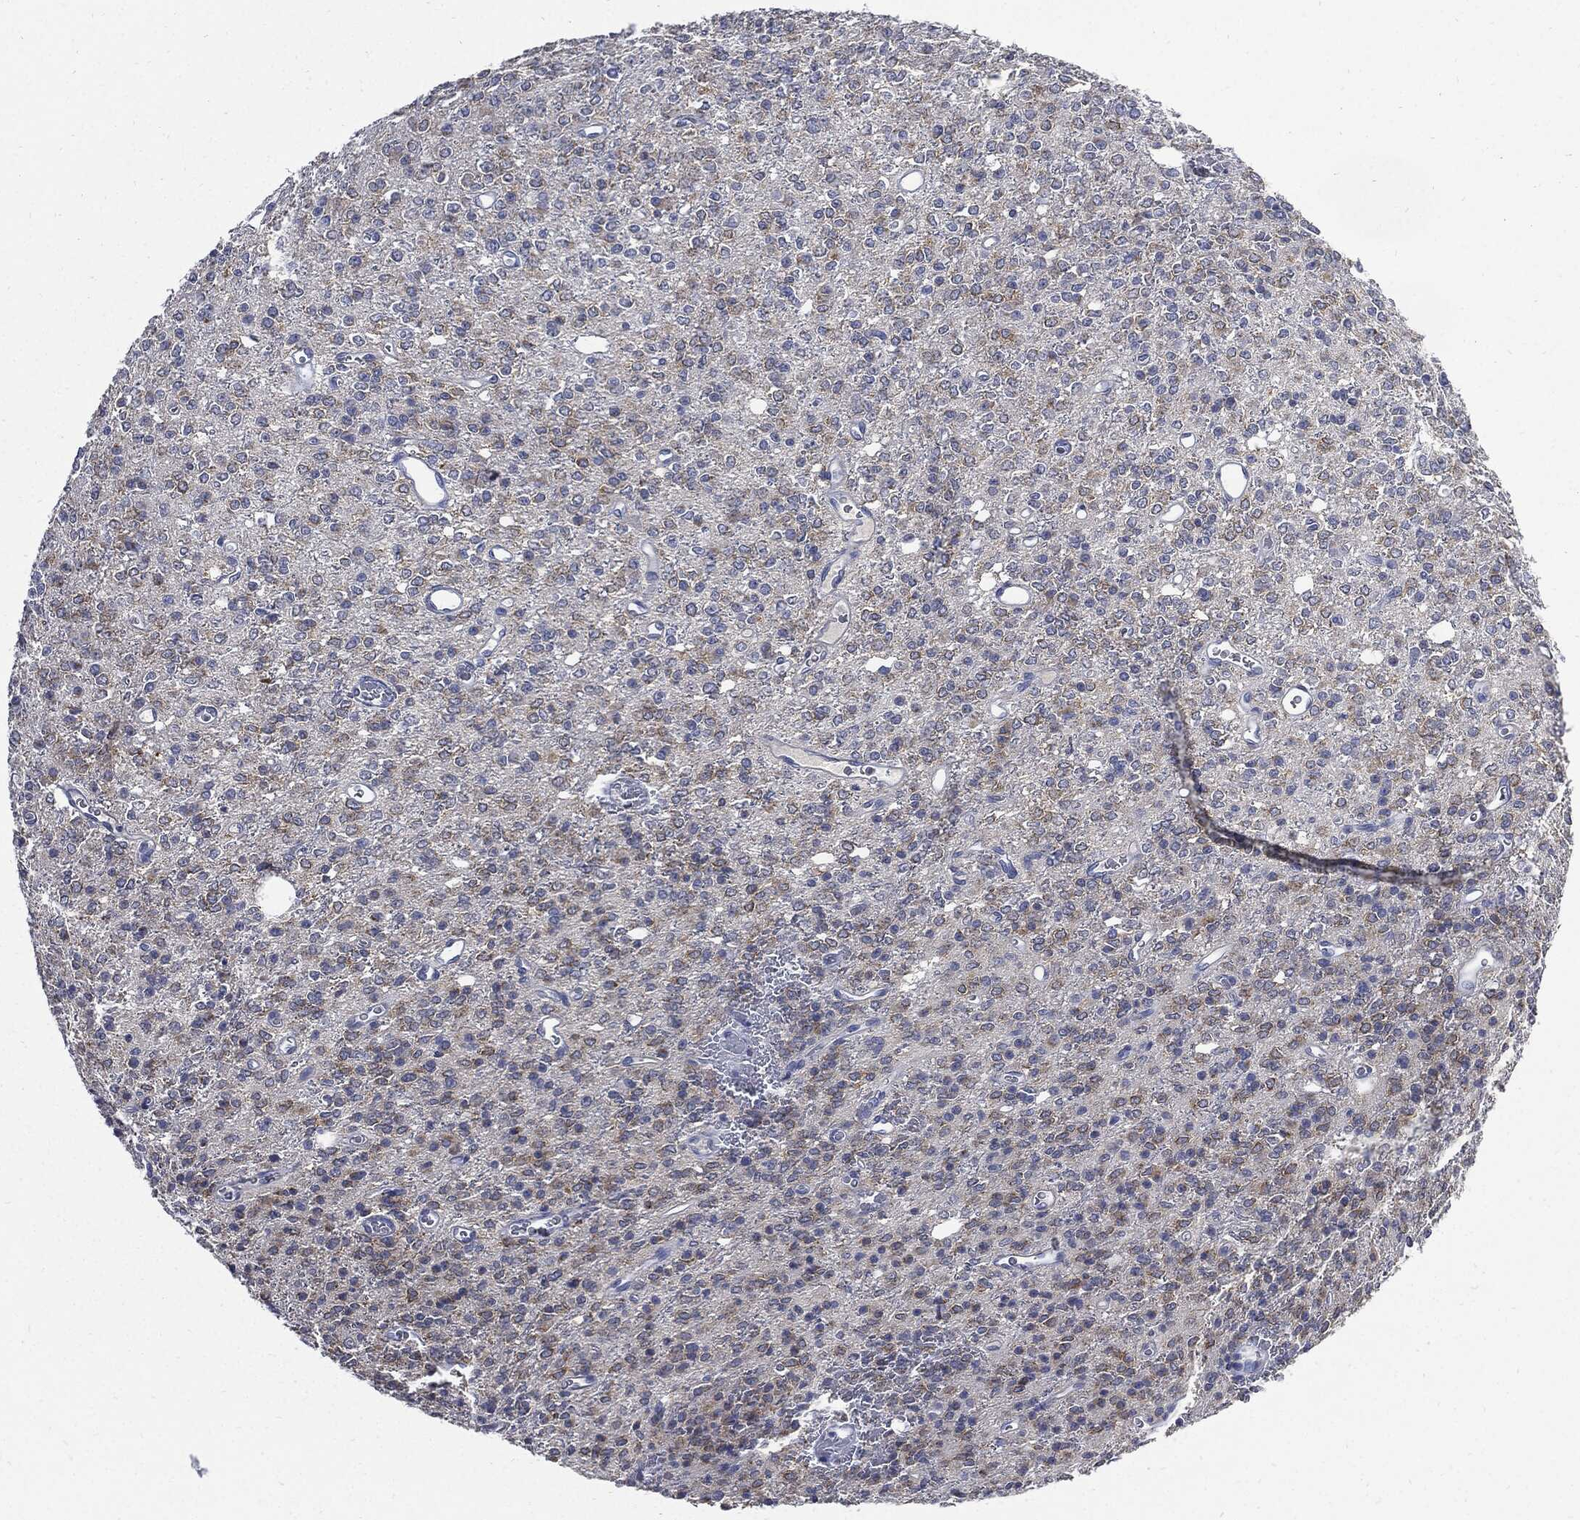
{"staining": {"intensity": "weak", "quantity": "25%-75%", "location": "cytoplasmic/membranous"}, "tissue": "glioma", "cell_type": "Tumor cells", "image_type": "cancer", "snomed": [{"axis": "morphology", "description": "Glioma, malignant, Low grade"}, {"axis": "topography", "description": "Brain"}], "caption": "Human glioma stained with a protein marker demonstrates weak staining in tumor cells.", "gene": "CPE", "patient": {"sex": "female", "age": 45}}